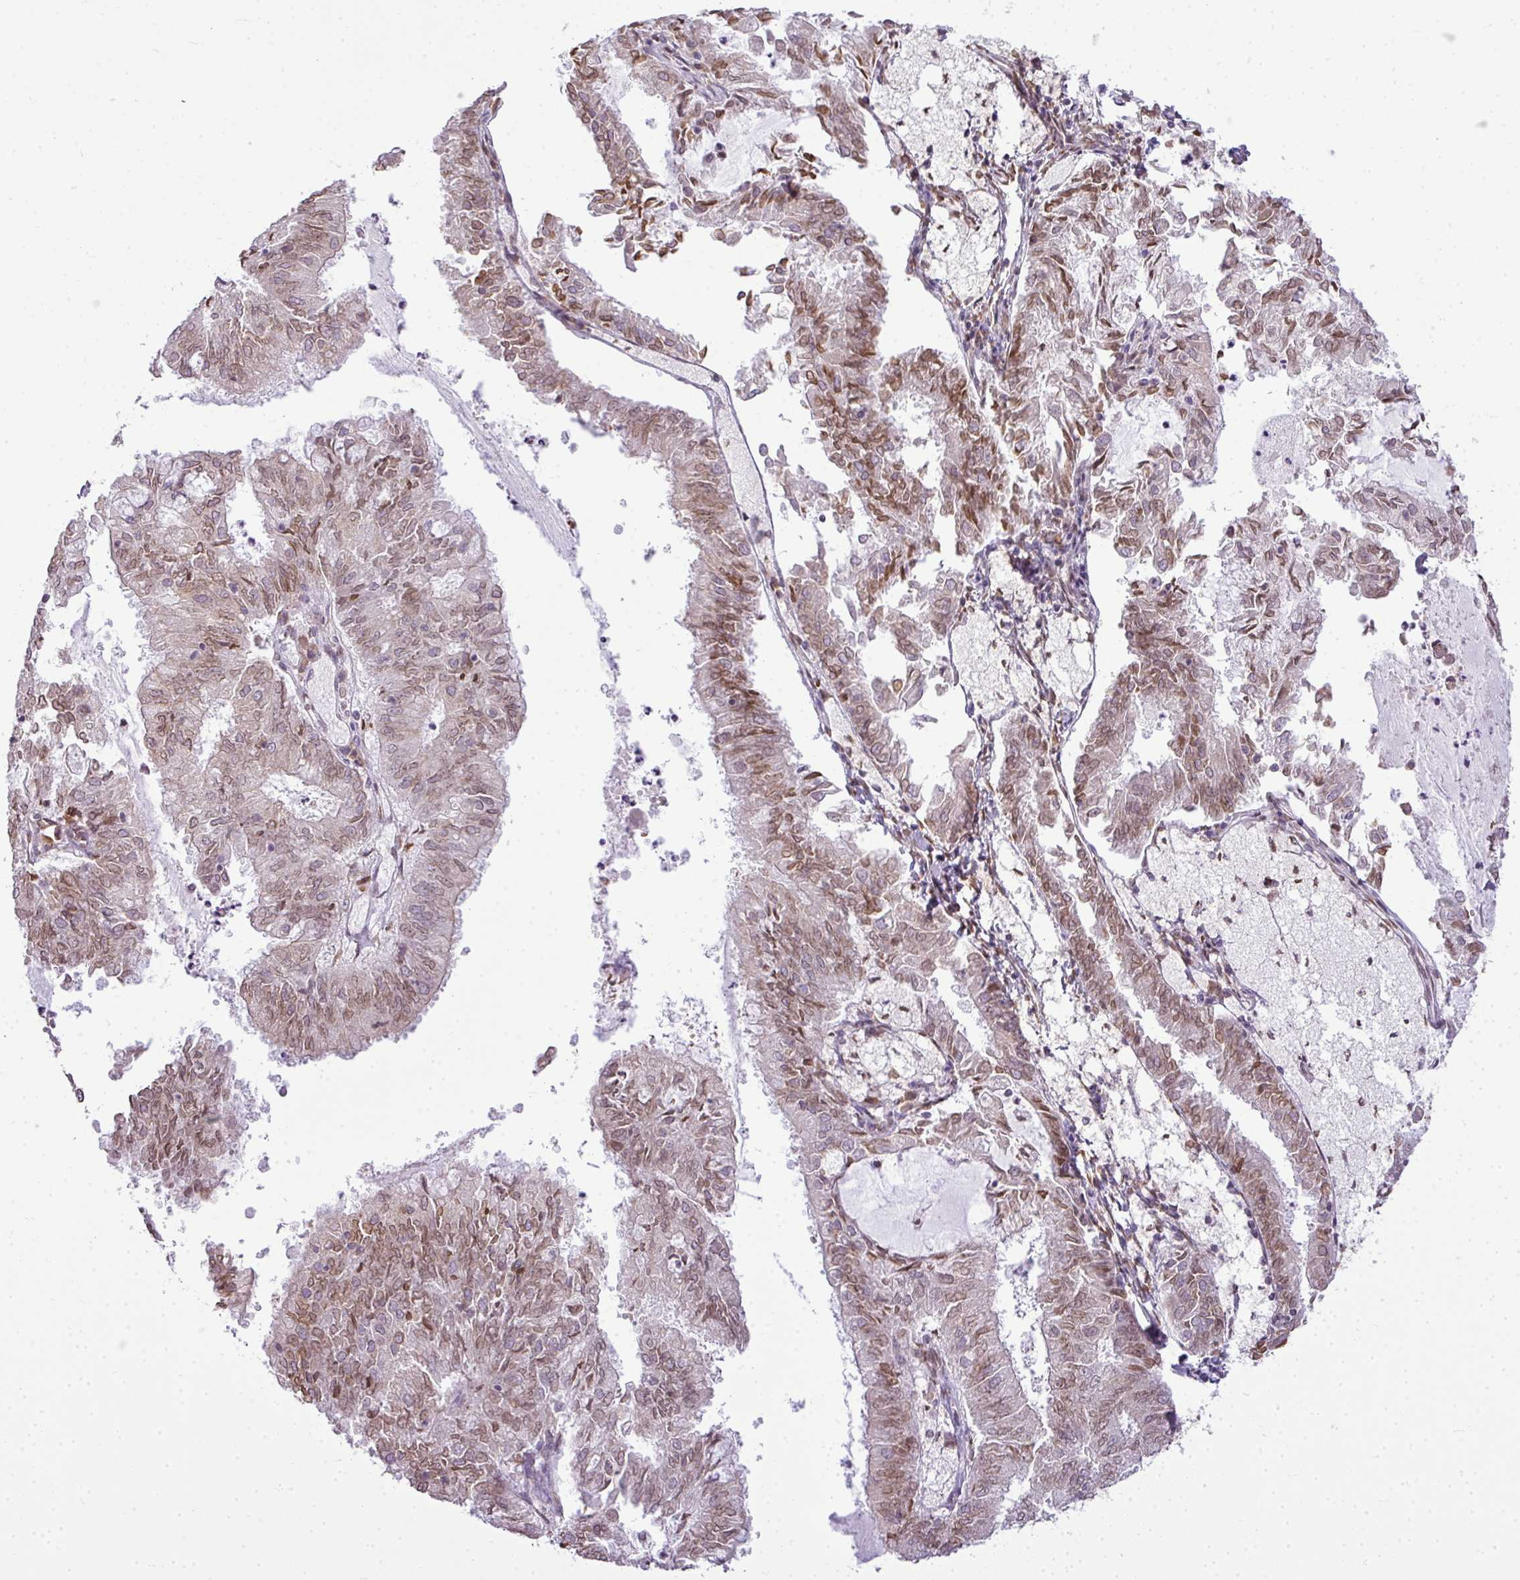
{"staining": {"intensity": "moderate", "quantity": "25%-75%", "location": "nuclear"}, "tissue": "endometrial cancer", "cell_type": "Tumor cells", "image_type": "cancer", "snomed": [{"axis": "morphology", "description": "Adenocarcinoma, NOS"}, {"axis": "topography", "description": "Endometrium"}], "caption": "Protein expression analysis of endometrial cancer reveals moderate nuclear expression in about 25%-75% of tumor cells. (DAB (3,3'-diaminobenzidine) = brown stain, brightfield microscopy at high magnification).", "gene": "COX18", "patient": {"sex": "female", "age": 57}}